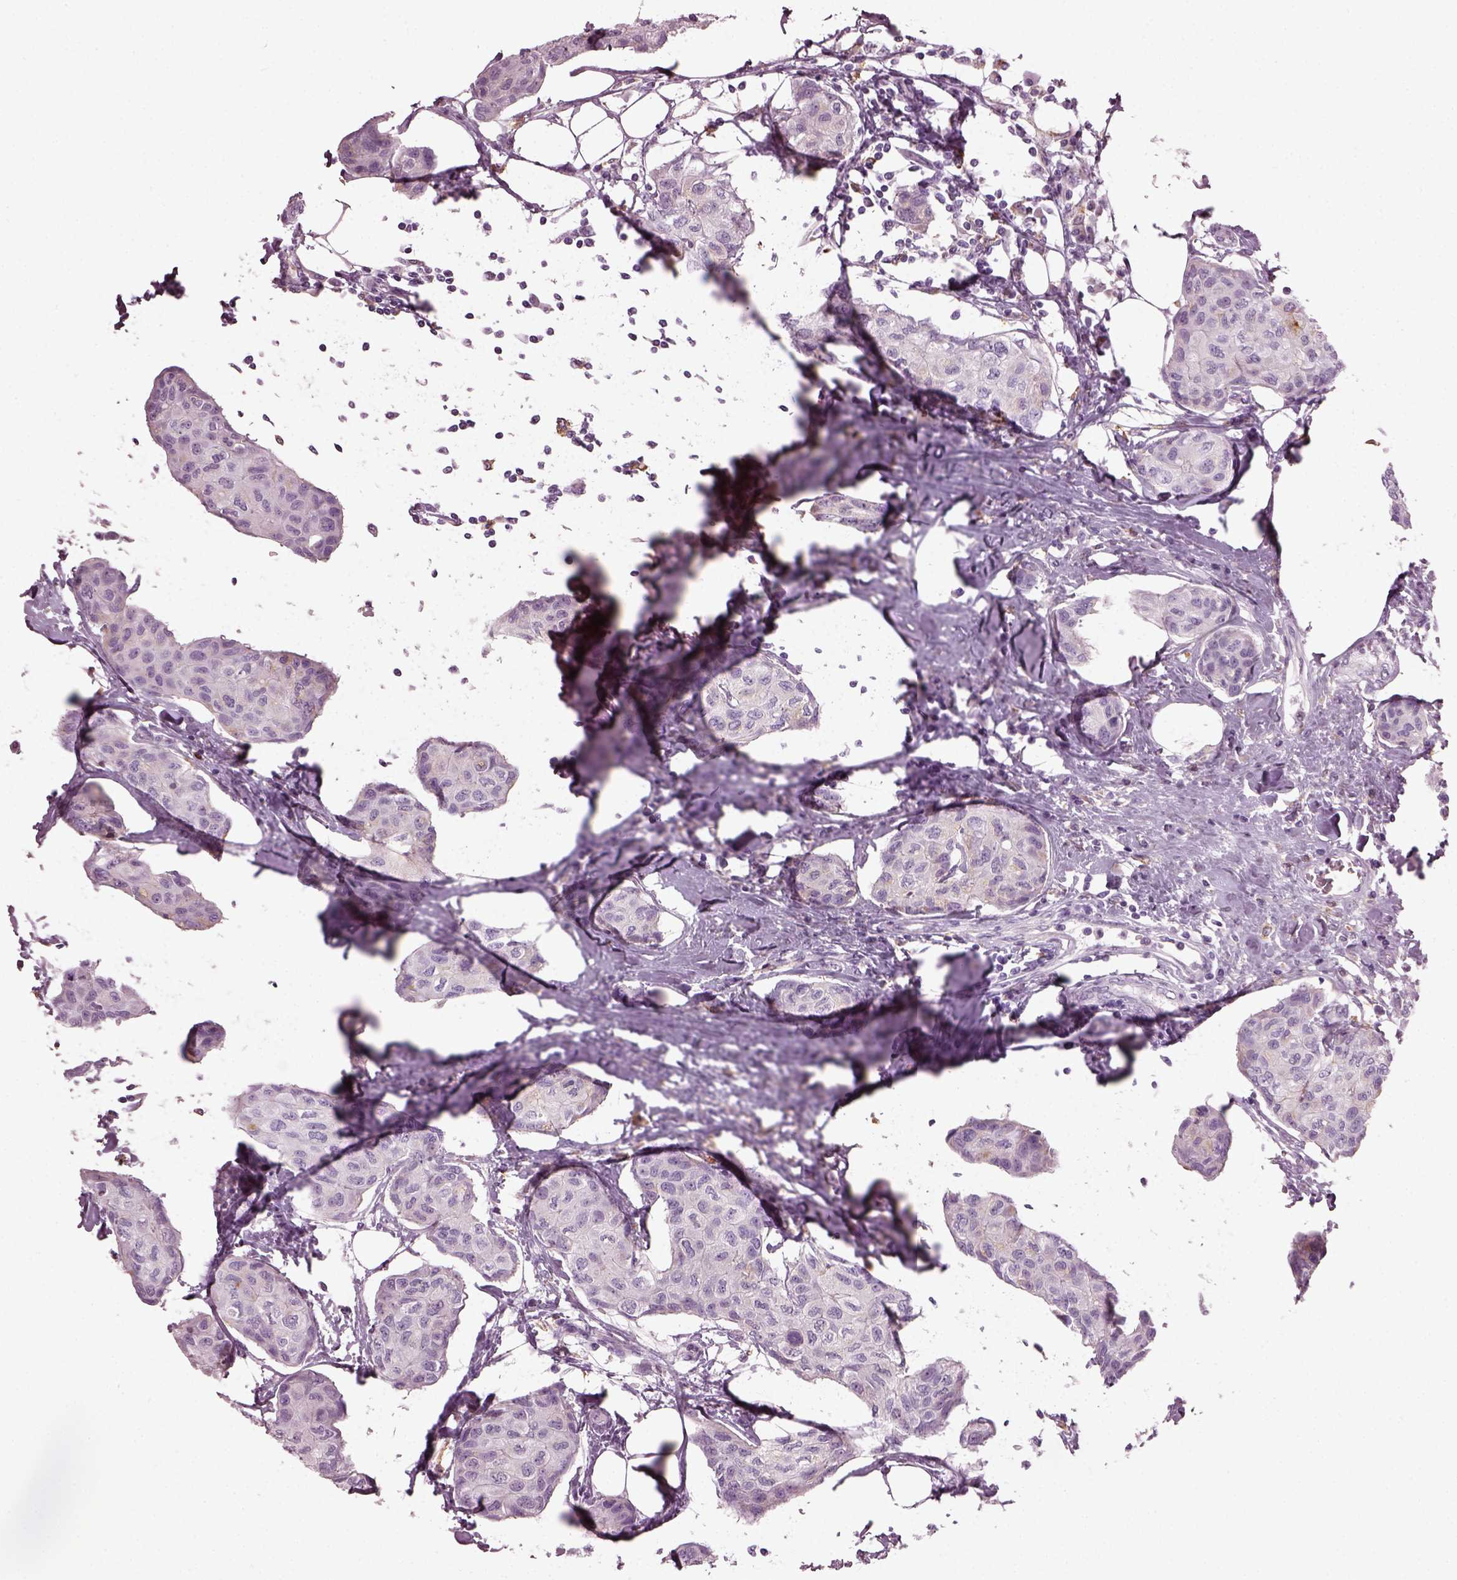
{"staining": {"intensity": "negative", "quantity": "none", "location": "none"}, "tissue": "breast cancer", "cell_type": "Tumor cells", "image_type": "cancer", "snomed": [{"axis": "morphology", "description": "Duct carcinoma"}, {"axis": "topography", "description": "Breast"}], "caption": "High power microscopy micrograph of an immunohistochemistry (IHC) micrograph of breast cancer (invasive ductal carcinoma), revealing no significant staining in tumor cells. Nuclei are stained in blue.", "gene": "TMEM231", "patient": {"sex": "female", "age": 80}}